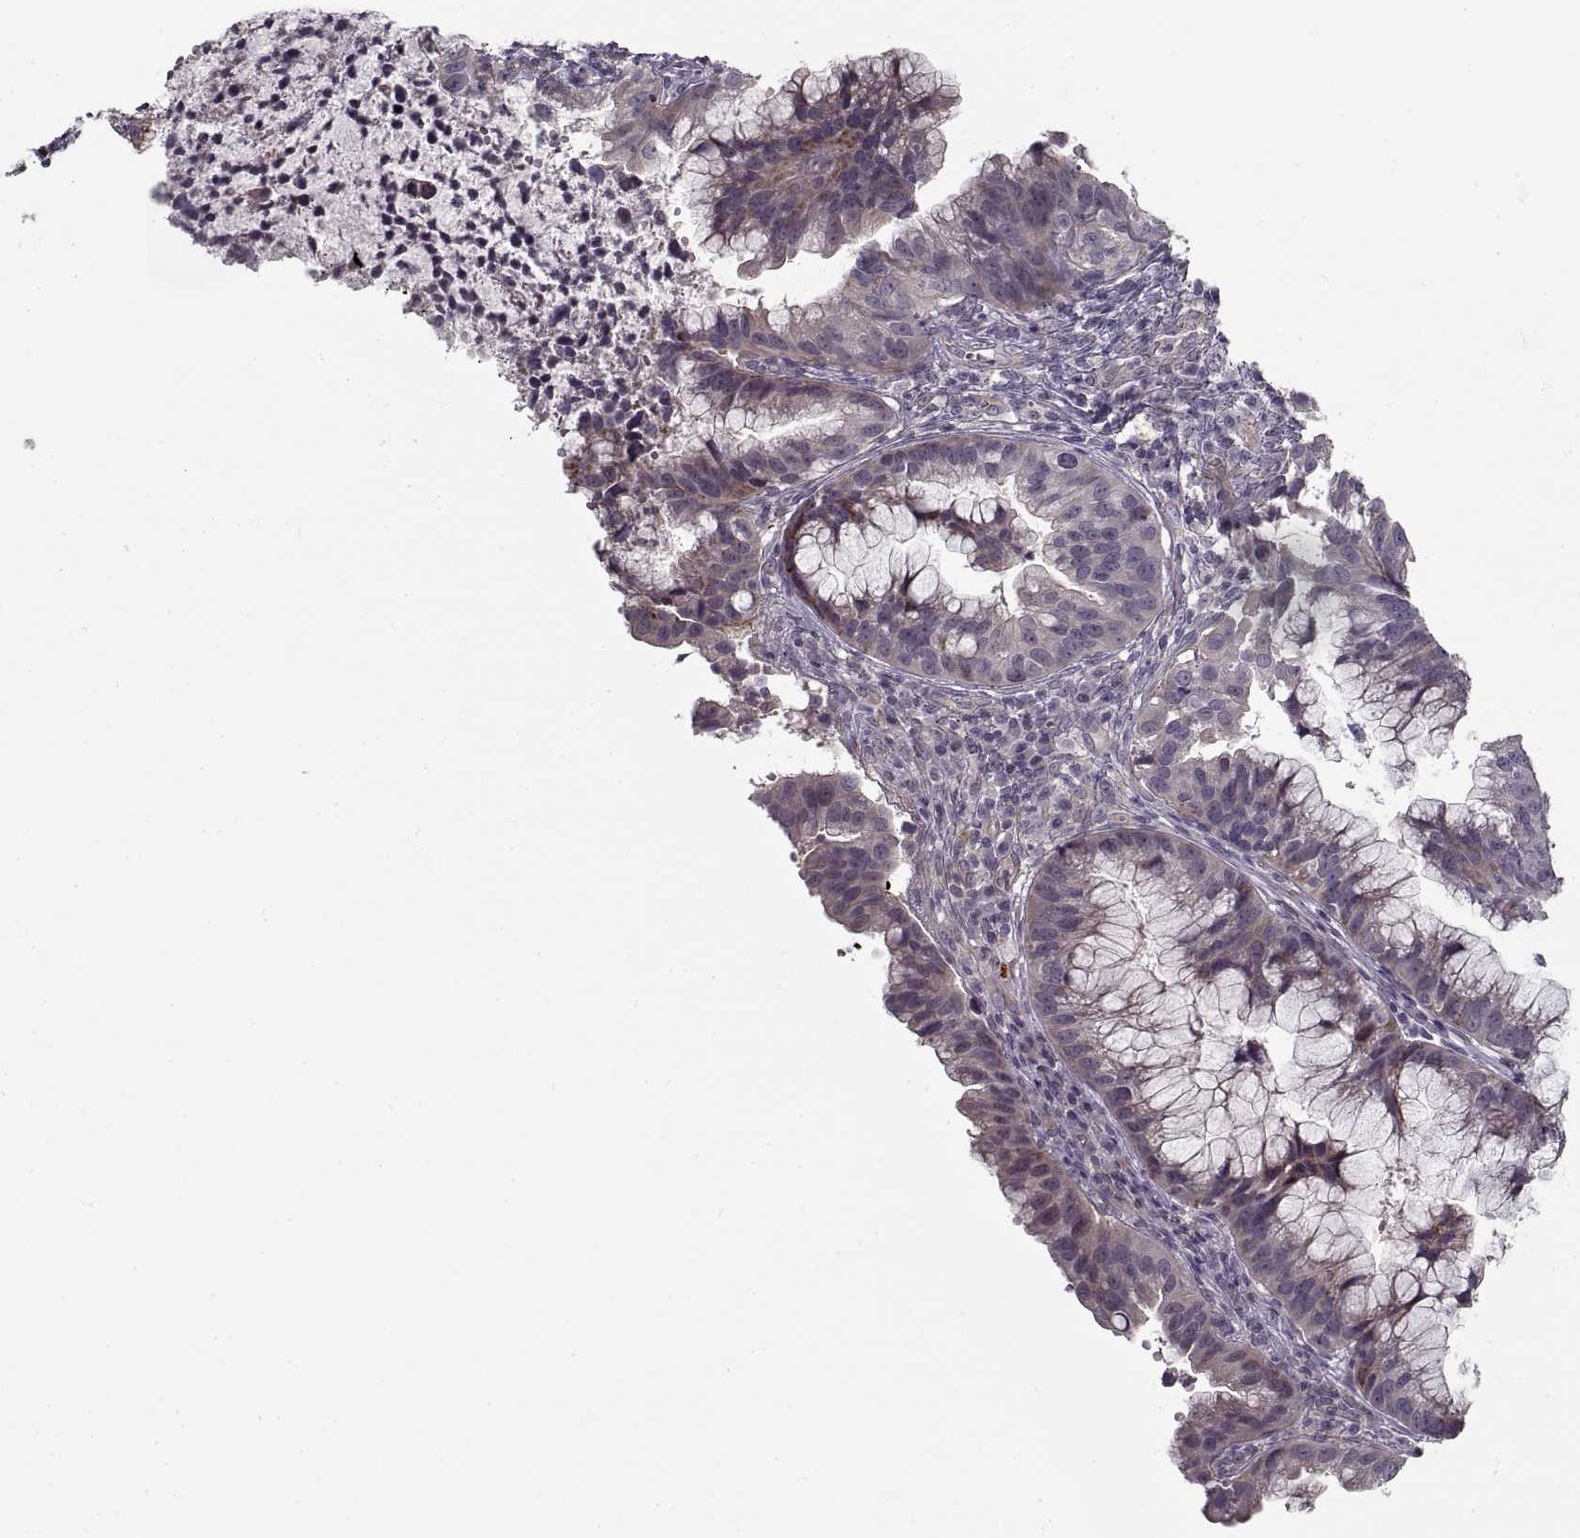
{"staining": {"intensity": "negative", "quantity": "none", "location": "none"}, "tissue": "cervical cancer", "cell_type": "Tumor cells", "image_type": "cancer", "snomed": [{"axis": "morphology", "description": "Adenocarcinoma, NOS"}, {"axis": "topography", "description": "Cervix"}], "caption": "Protein analysis of adenocarcinoma (cervical) exhibits no significant positivity in tumor cells. (DAB (3,3'-diaminobenzidine) immunohistochemistry, high magnification).", "gene": "LAMB2", "patient": {"sex": "female", "age": 34}}